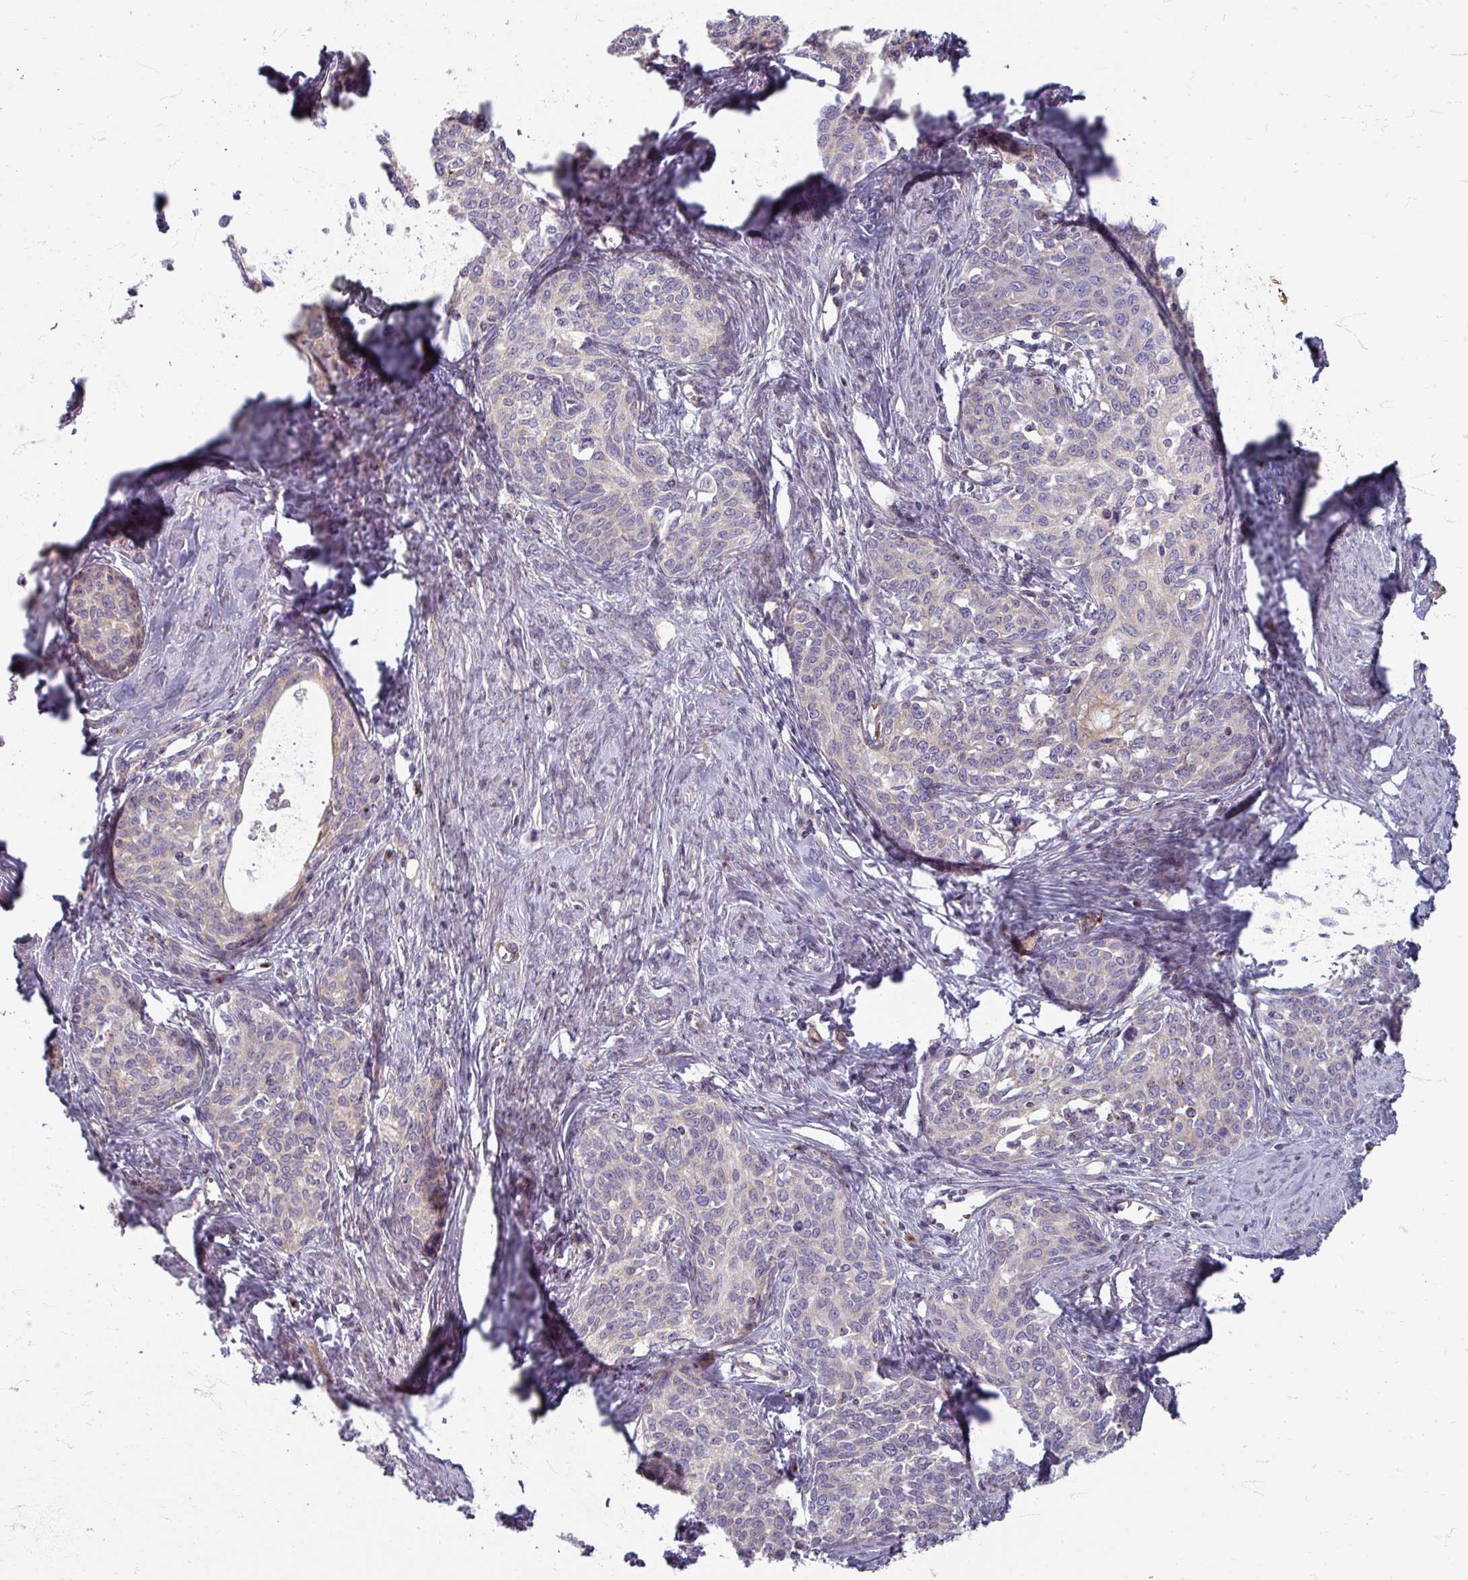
{"staining": {"intensity": "negative", "quantity": "none", "location": "none"}, "tissue": "cervical cancer", "cell_type": "Tumor cells", "image_type": "cancer", "snomed": [{"axis": "morphology", "description": "Squamous cell carcinoma, NOS"}, {"axis": "morphology", "description": "Adenocarcinoma, NOS"}, {"axis": "topography", "description": "Cervix"}], "caption": "DAB immunohistochemical staining of cervical adenocarcinoma demonstrates no significant staining in tumor cells. (Stains: DAB (3,3'-diaminobenzidine) immunohistochemistry with hematoxylin counter stain, Microscopy: brightfield microscopy at high magnification).", "gene": "GABARAPL1", "patient": {"sex": "female", "age": 52}}